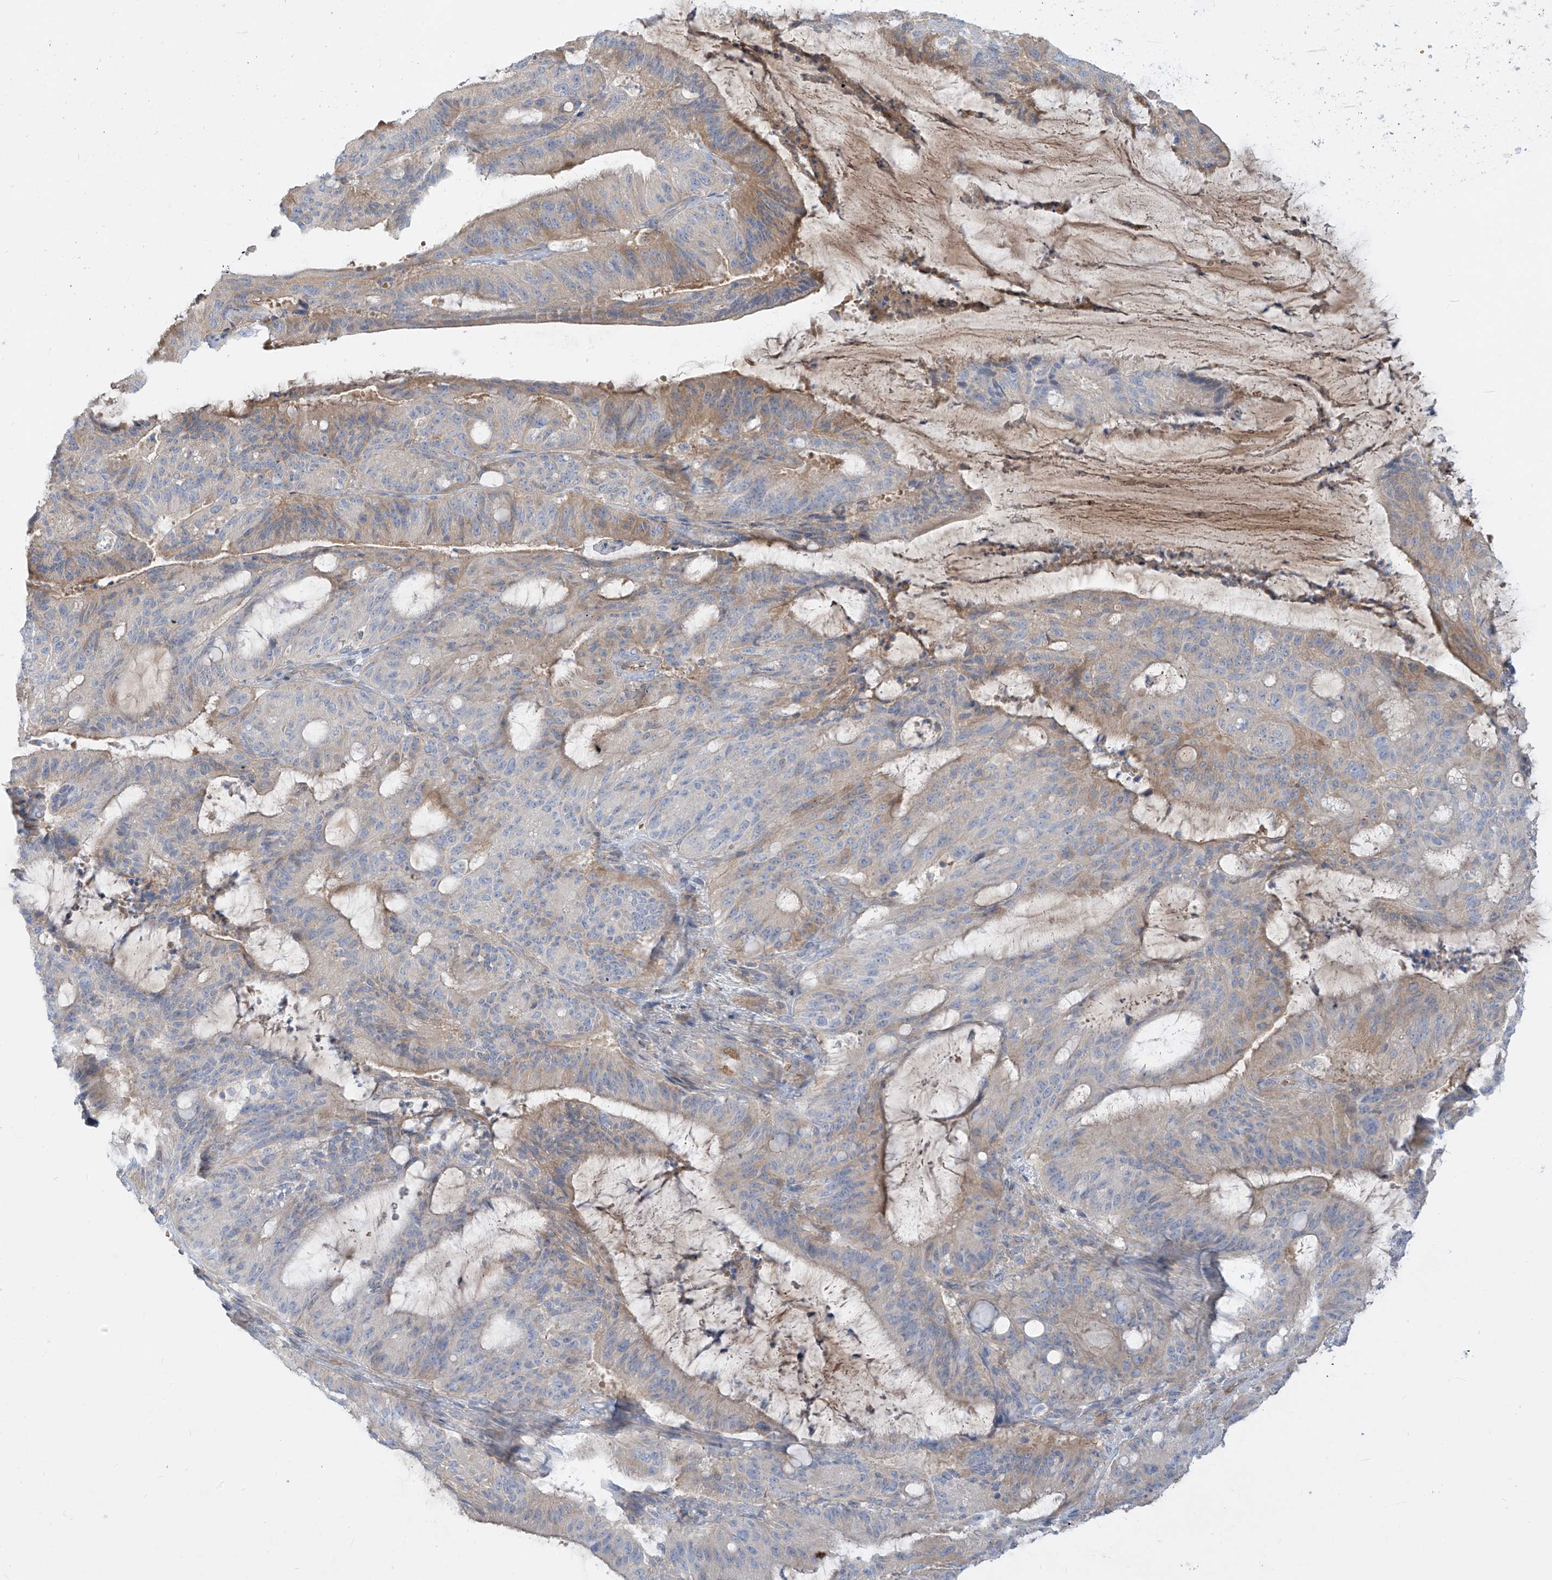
{"staining": {"intensity": "moderate", "quantity": "<25%", "location": "cytoplasmic/membranous"}, "tissue": "liver cancer", "cell_type": "Tumor cells", "image_type": "cancer", "snomed": [{"axis": "morphology", "description": "Normal tissue, NOS"}, {"axis": "morphology", "description": "Cholangiocarcinoma"}, {"axis": "topography", "description": "Liver"}, {"axis": "topography", "description": "Peripheral nerve tissue"}], "caption": "Immunohistochemical staining of liver cancer shows low levels of moderate cytoplasmic/membranous protein expression in approximately <25% of tumor cells.", "gene": "DGKQ", "patient": {"sex": "female", "age": 73}}